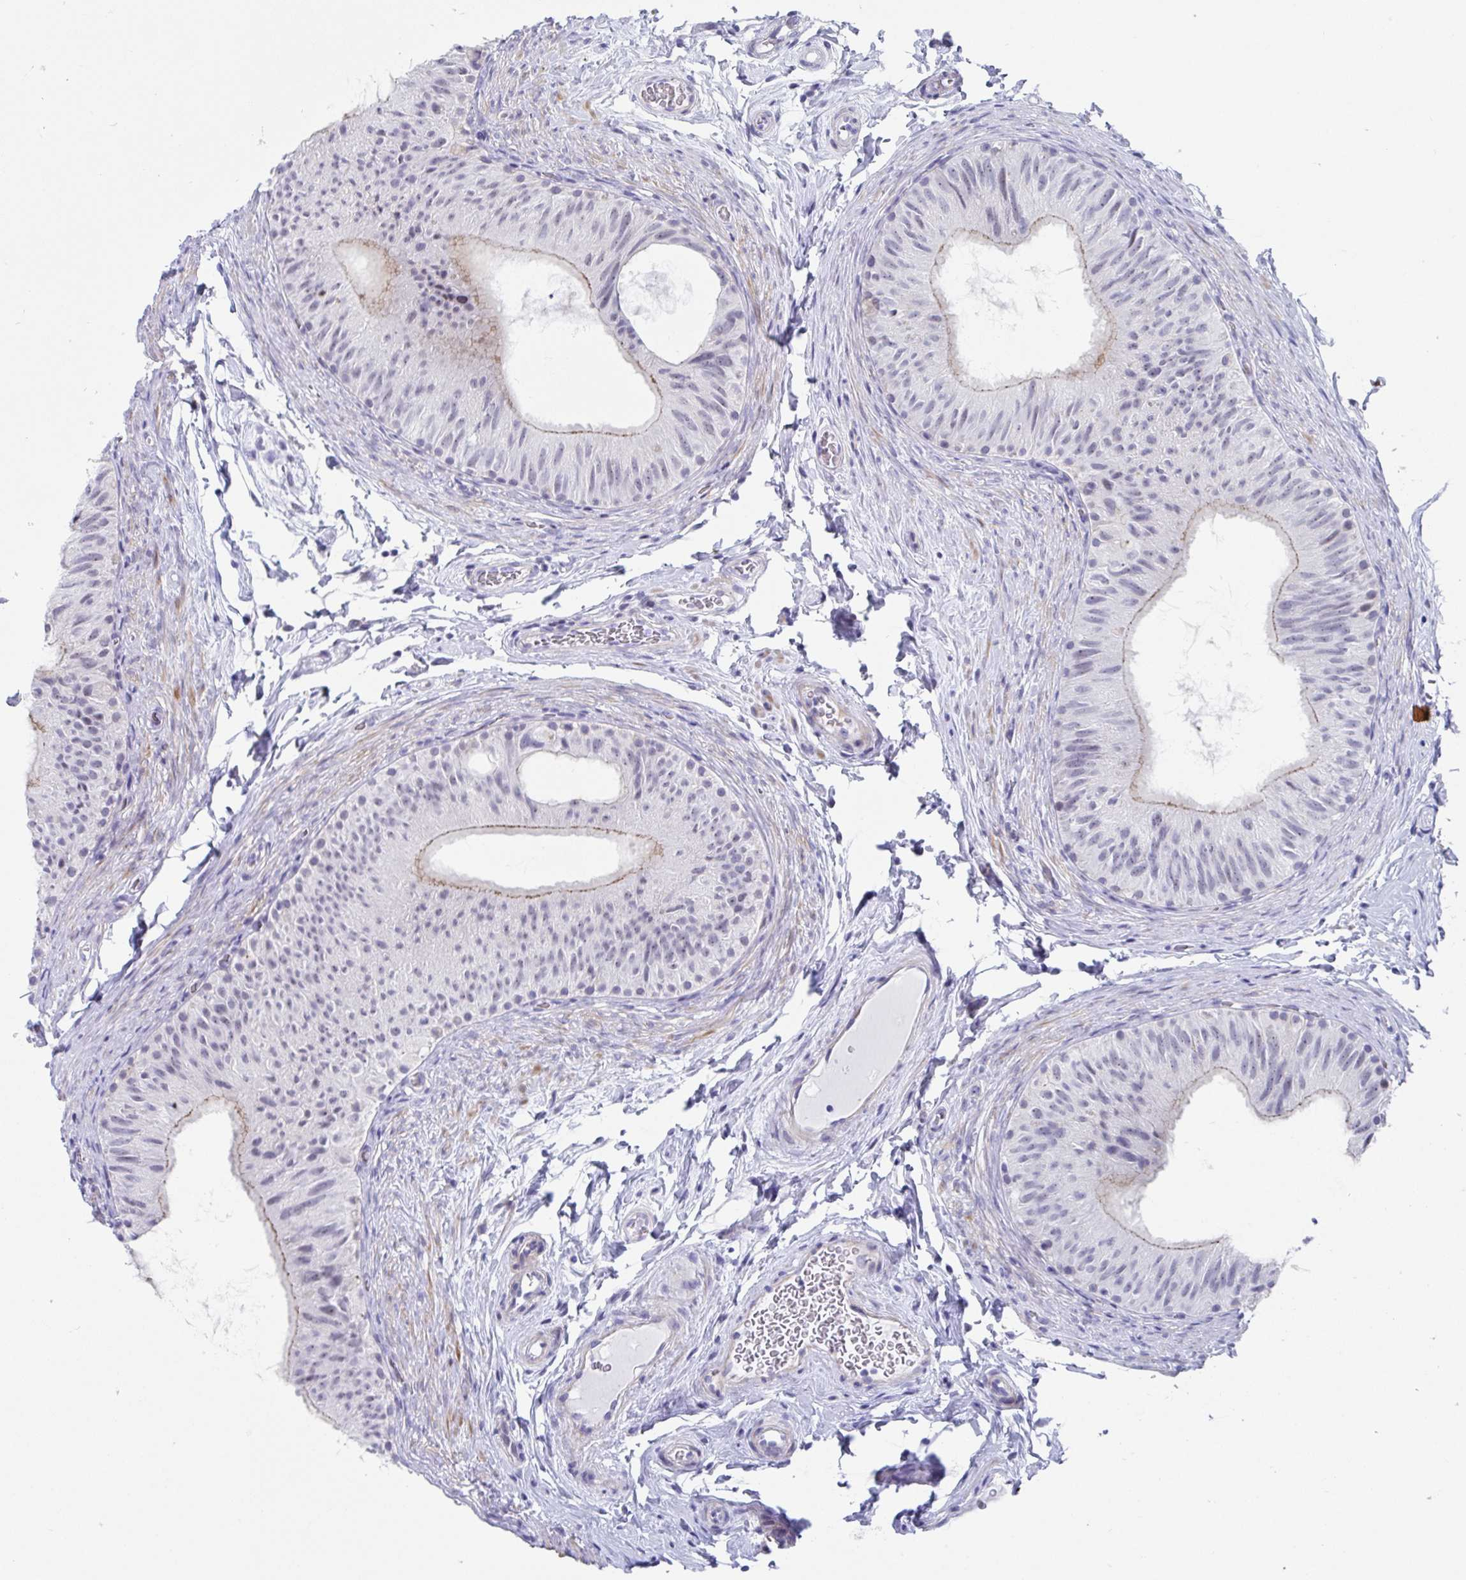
{"staining": {"intensity": "weak", "quantity": "<25%", "location": "cytoplasmic/membranous"}, "tissue": "epididymis", "cell_type": "Glandular cells", "image_type": "normal", "snomed": [{"axis": "morphology", "description": "Normal tissue, NOS"}, {"axis": "topography", "description": "Epididymis, spermatic cord, NOS"}, {"axis": "topography", "description": "Epididymis"}], "caption": "Epididymis stained for a protein using immunohistochemistry displays no staining glandular cells.", "gene": "WDR72", "patient": {"sex": "male", "age": 31}}